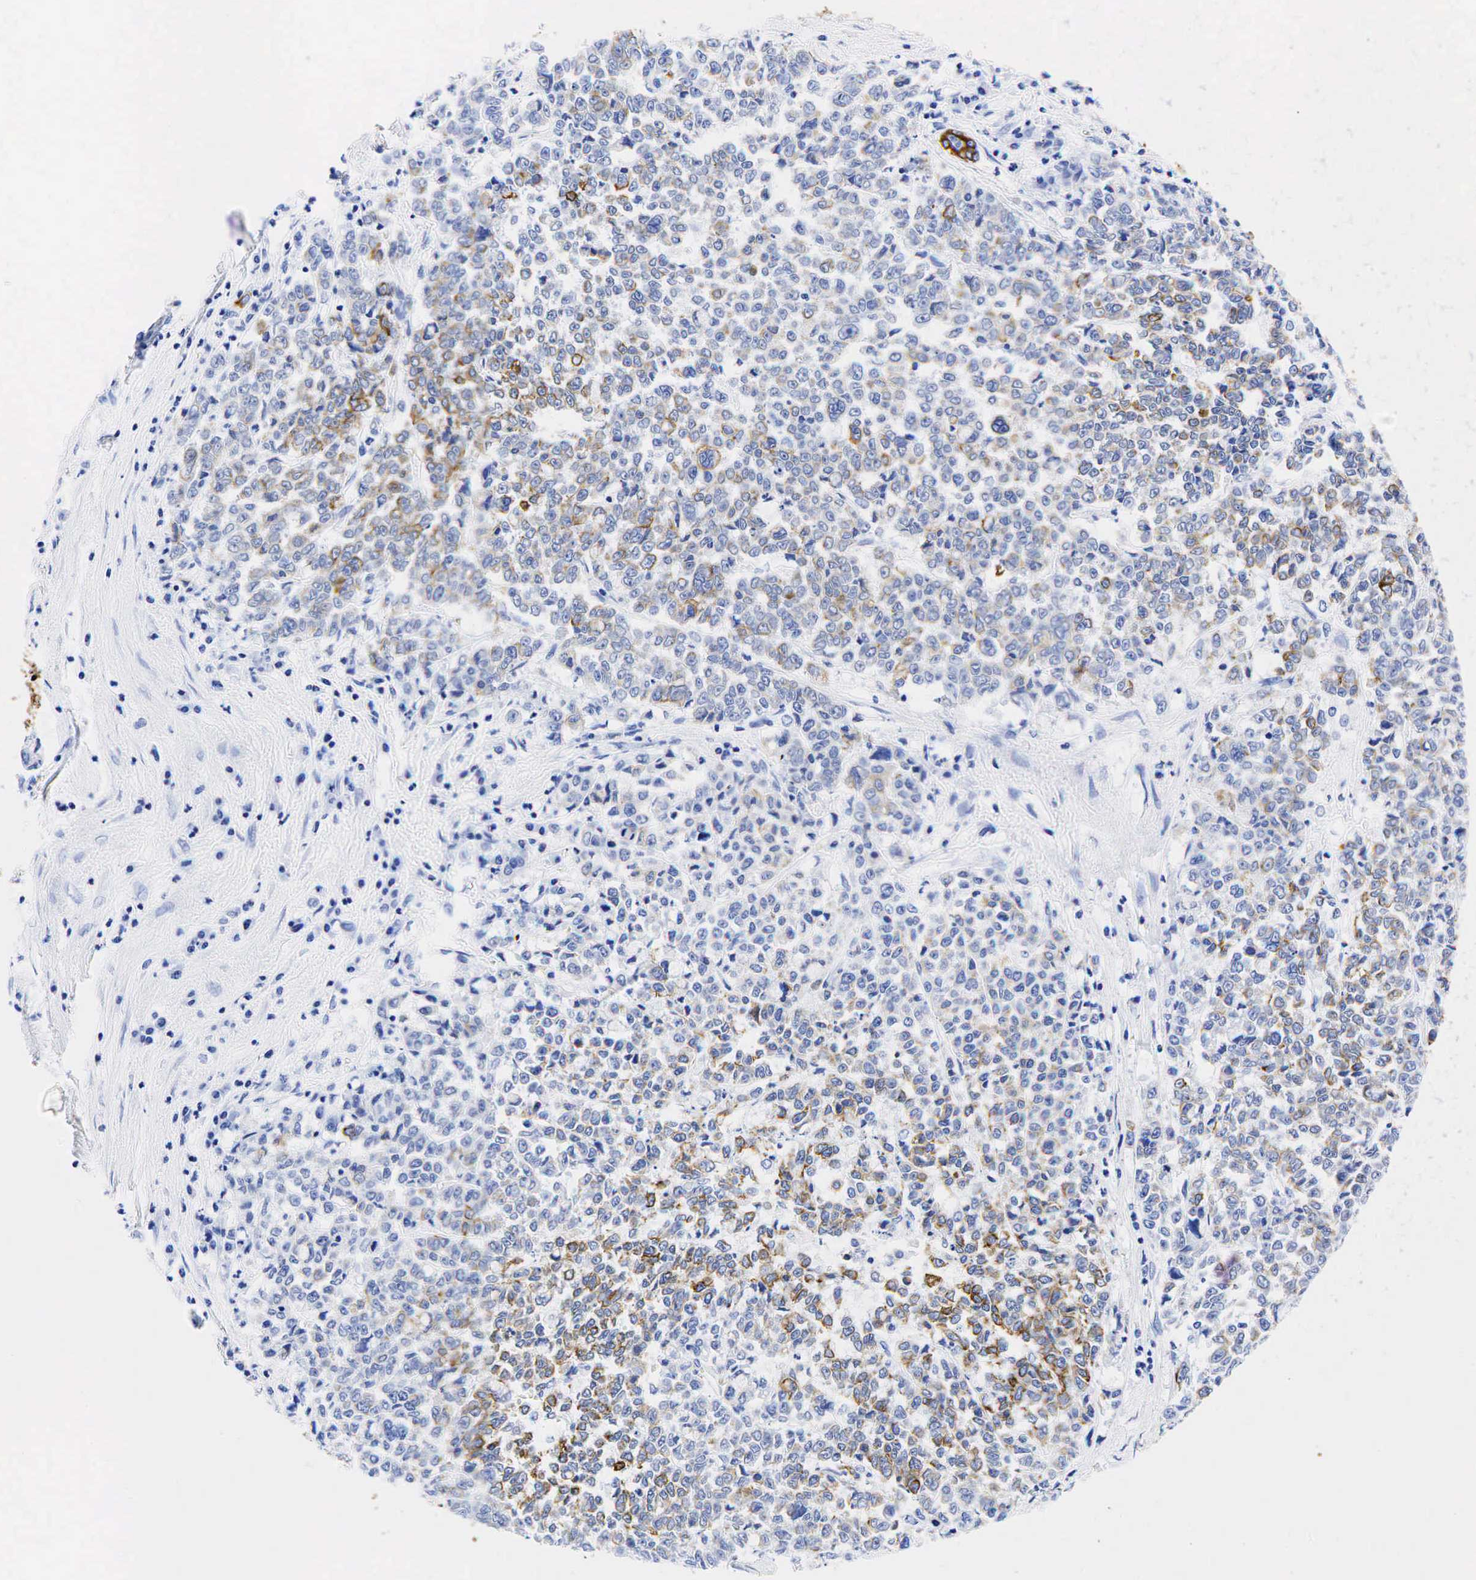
{"staining": {"intensity": "weak", "quantity": "25%-75%", "location": "cytoplasmic/membranous"}, "tissue": "liver cancer", "cell_type": "Tumor cells", "image_type": "cancer", "snomed": [{"axis": "morphology", "description": "Carcinoma, metastatic, NOS"}, {"axis": "topography", "description": "Liver"}], "caption": "Metastatic carcinoma (liver) stained for a protein (brown) reveals weak cytoplasmic/membranous positive expression in approximately 25%-75% of tumor cells.", "gene": "KRT19", "patient": {"sex": "female", "age": 58}}